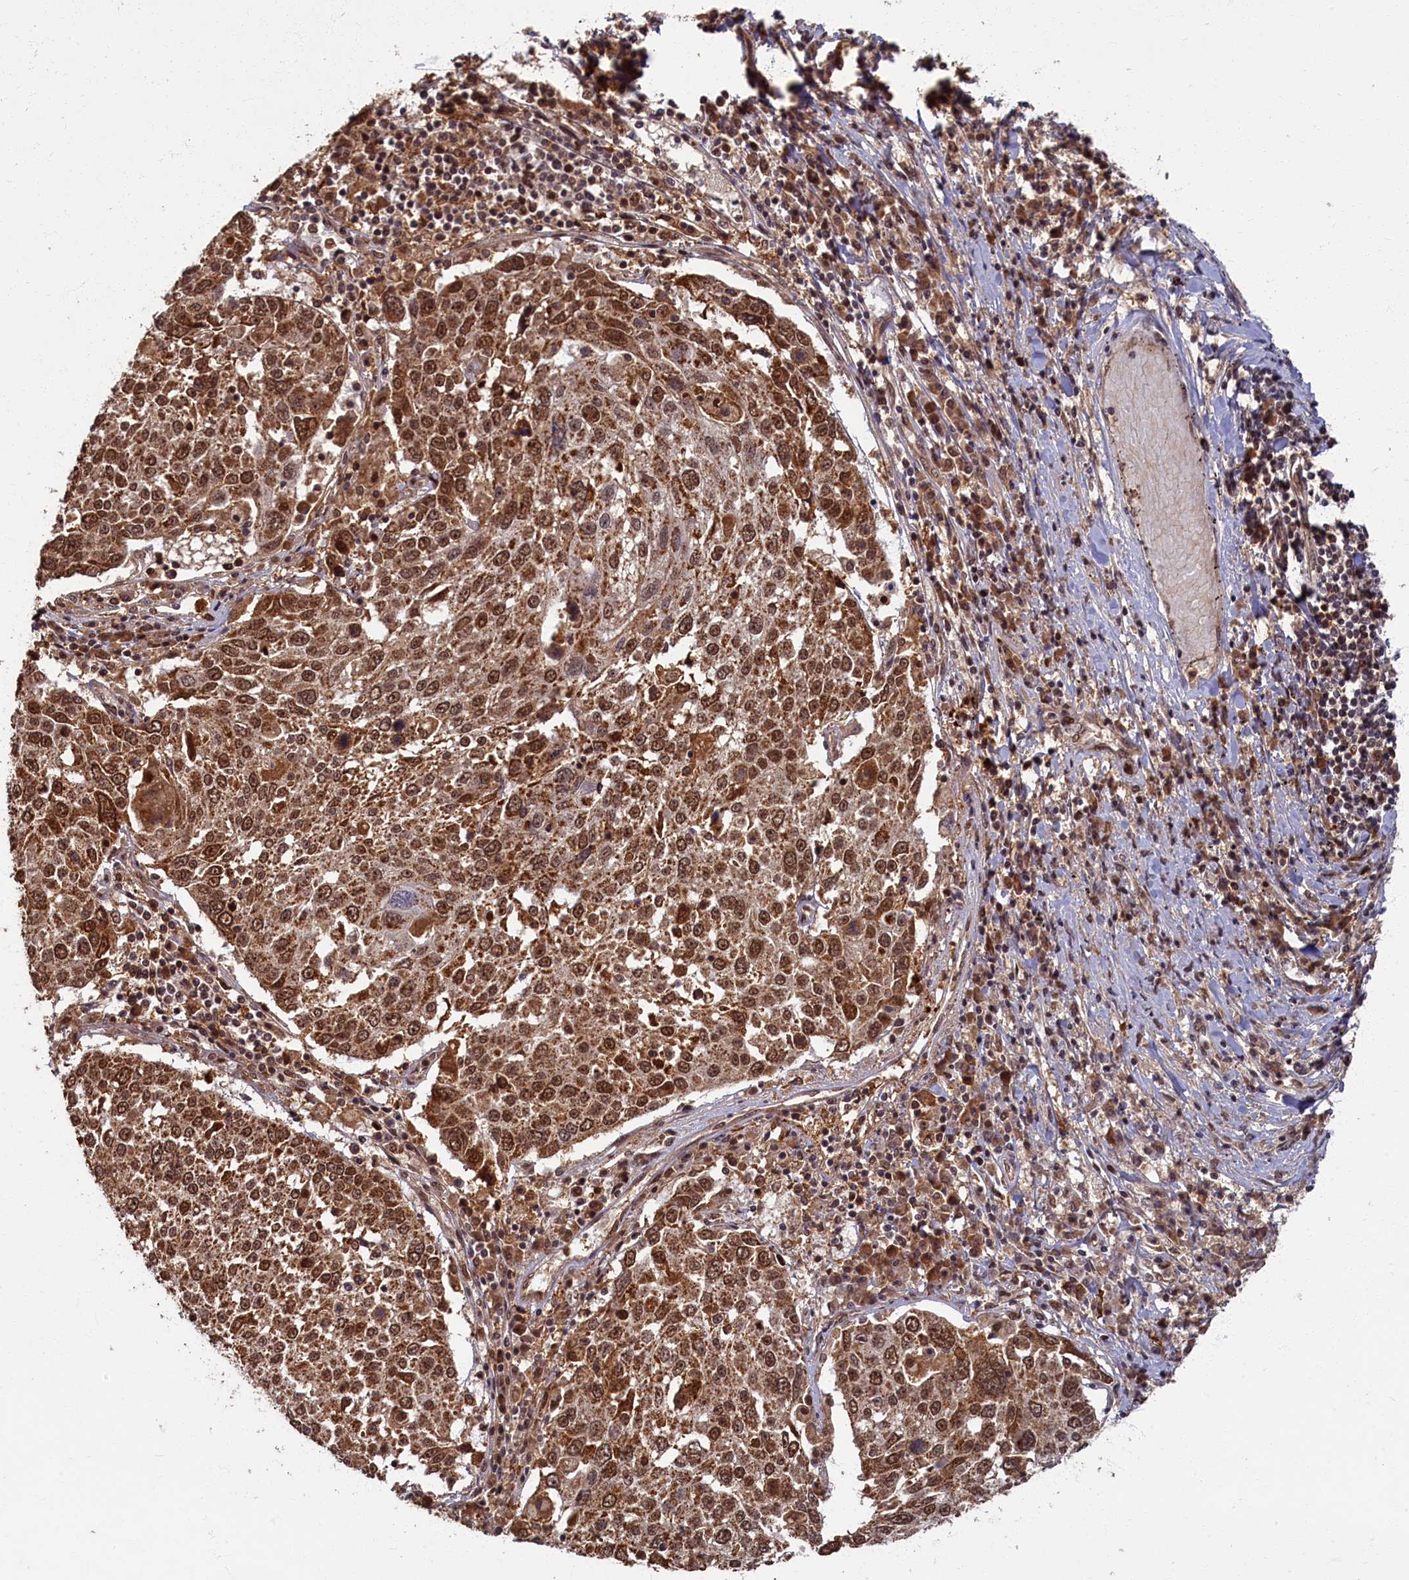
{"staining": {"intensity": "strong", "quantity": ">75%", "location": "cytoplasmic/membranous,nuclear"}, "tissue": "lung cancer", "cell_type": "Tumor cells", "image_type": "cancer", "snomed": [{"axis": "morphology", "description": "Squamous cell carcinoma, NOS"}, {"axis": "topography", "description": "Lung"}], "caption": "This is an image of immunohistochemistry staining of lung cancer (squamous cell carcinoma), which shows strong expression in the cytoplasmic/membranous and nuclear of tumor cells.", "gene": "BRCA1", "patient": {"sex": "male", "age": 65}}